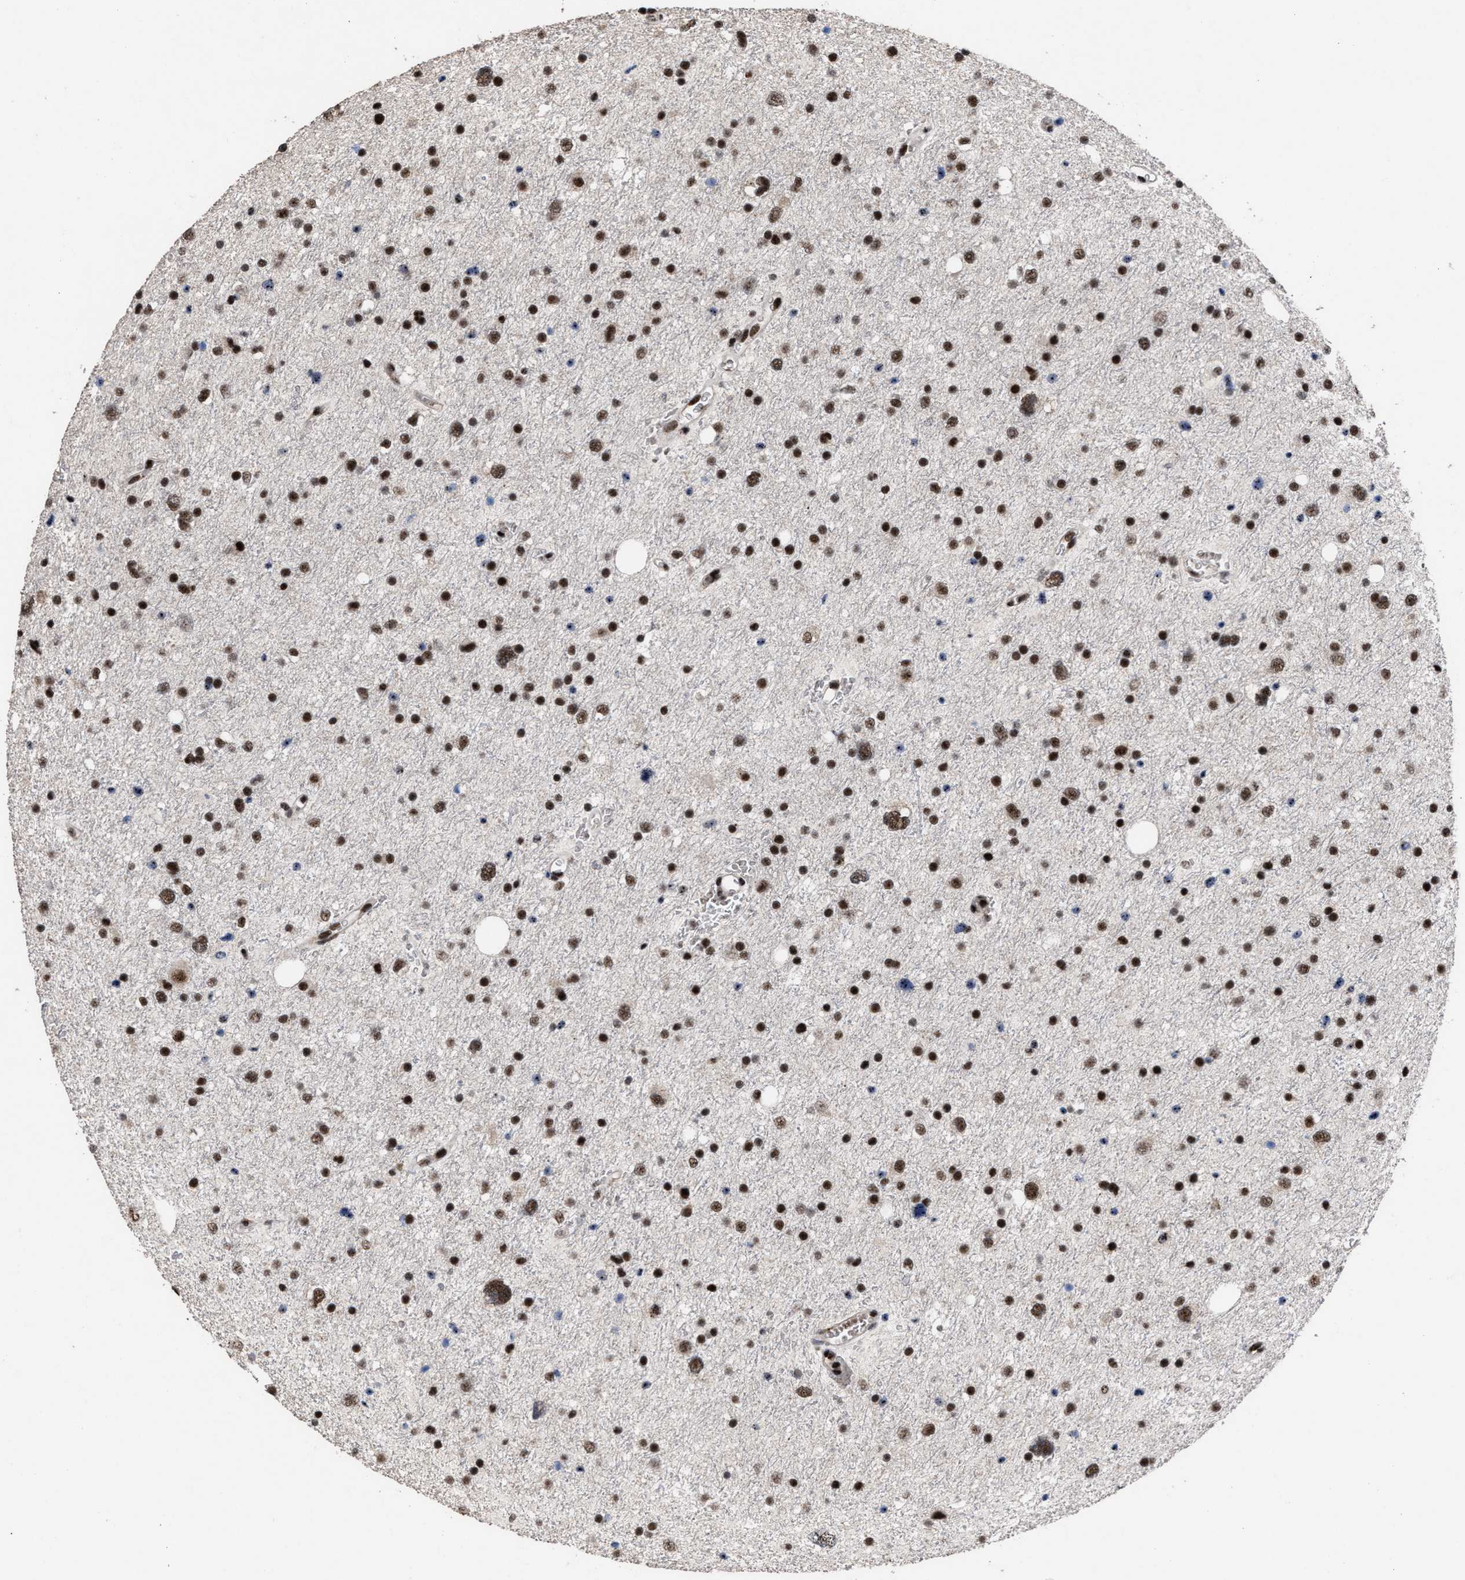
{"staining": {"intensity": "strong", "quantity": ">75%", "location": "nuclear"}, "tissue": "glioma", "cell_type": "Tumor cells", "image_type": "cancer", "snomed": [{"axis": "morphology", "description": "Glioma, malignant, Low grade"}, {"axis": "topography", "description": "Brain"}], "caption": "A high-resolution photomicrograph shows IHC staining of malignant low-grade glioma, which exhibits strong nuclear expression in approximately >75% of tumor cells.", "gene": "EIF4A3", "patient": {"sex": "female", "age": 37}}